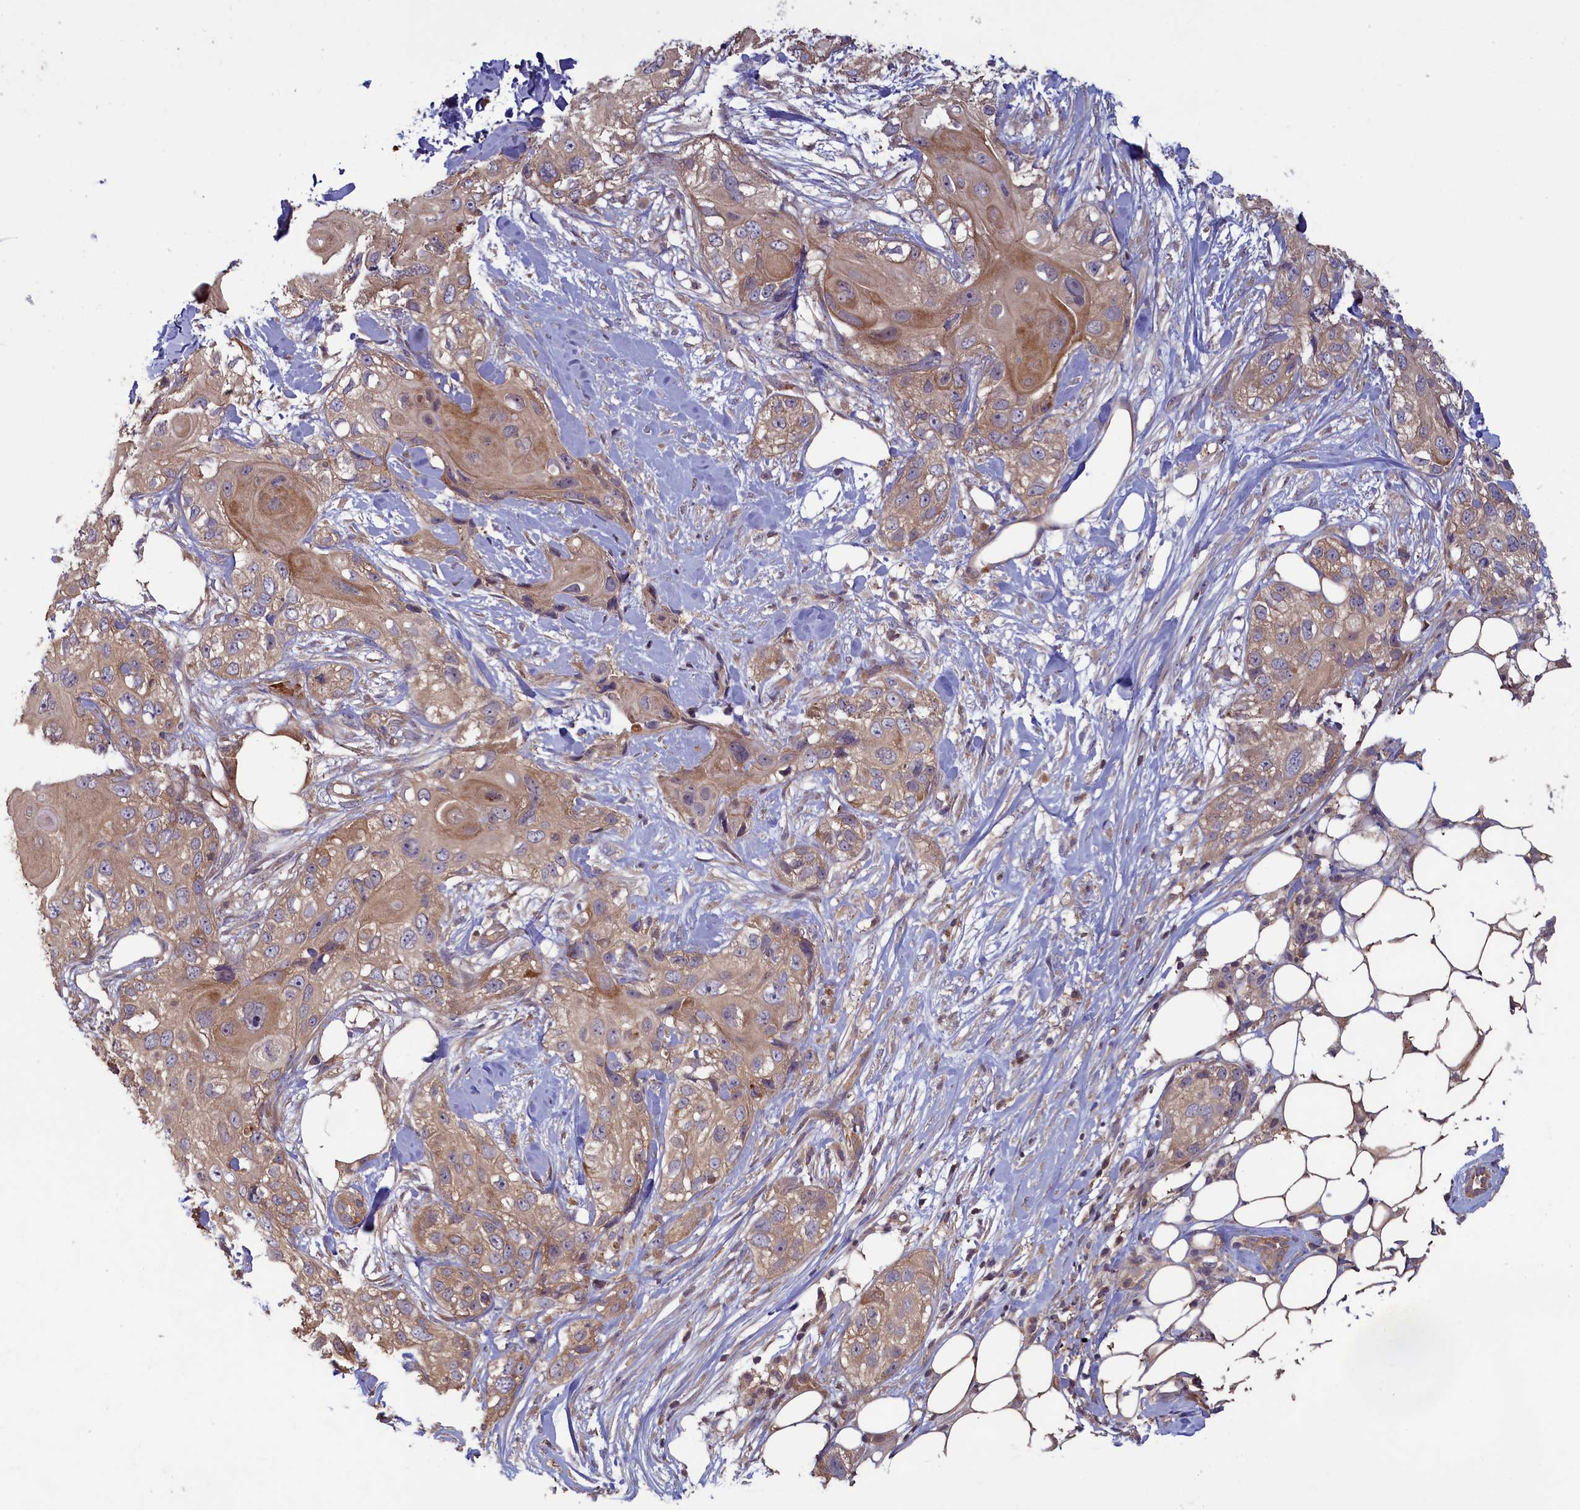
{"staining": {"intensity": "weak", "quantity": ">75%", "location": "cytoplasmic/membranous"}, "tissue": "skin cancer", "cell_type": "Tumor cells", "image_type": "cancer", "snomed": [{"axis": "morphology", "description": "Normal tissue, NOS"}, {"axis": "morphology", "description": "Squamous cell carcinoma, NOS"}, {"axis": "topography", "description": "Skin"}], "caption": "A brown stain labels weak cytoplasmic/membranous expression of a protein in skin cancer (squamous cell carcinoma) tumor cells.", "gene": "CIAO2B", "patient": {"sex": "male", "age": 72}}